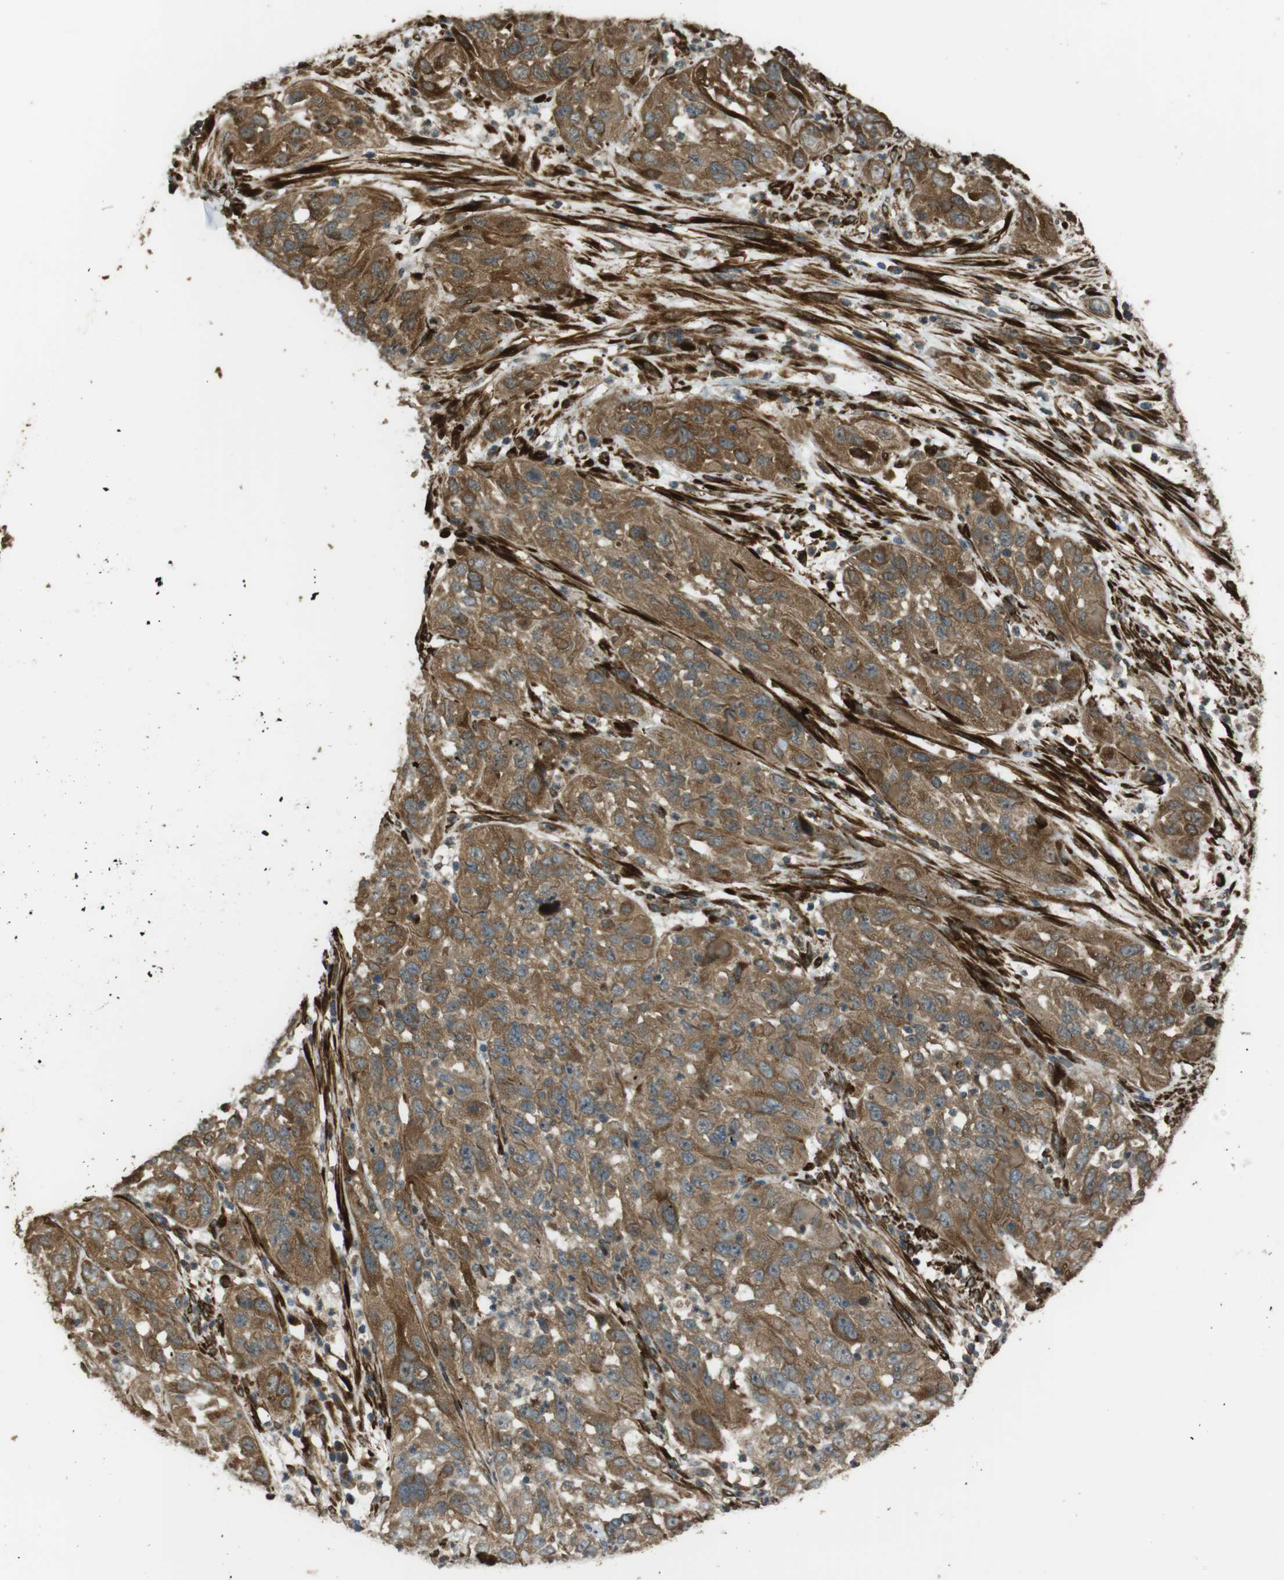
{"staining": {"intensity": "moderate", "quantity": ">75%", "location": "cytoplasmic/membranous"}, "tissue": "cervical cancer", "cell_type": "Tumor cells", "image_type": "cancer", "snomed": [{"axis": "morphology", "description": "Squamous cell carcinoma, NOS"}, {"axis": "topography", "description": "Cervix"}], "caption": "Immunohistochemistry (IHC) image of neoplastic tissue: cervical cancer (squamous cell carcinoma) stained using immunohistochemistry (IHC) shows medium levels of moderate protein expression localized specifically in the cytoplasmic/membranous of tumor cells, appearing as a cytoplasmic/membranous brown color.", "gene": "MSRB3", "patient": {"sex": "female", "age": 32}}